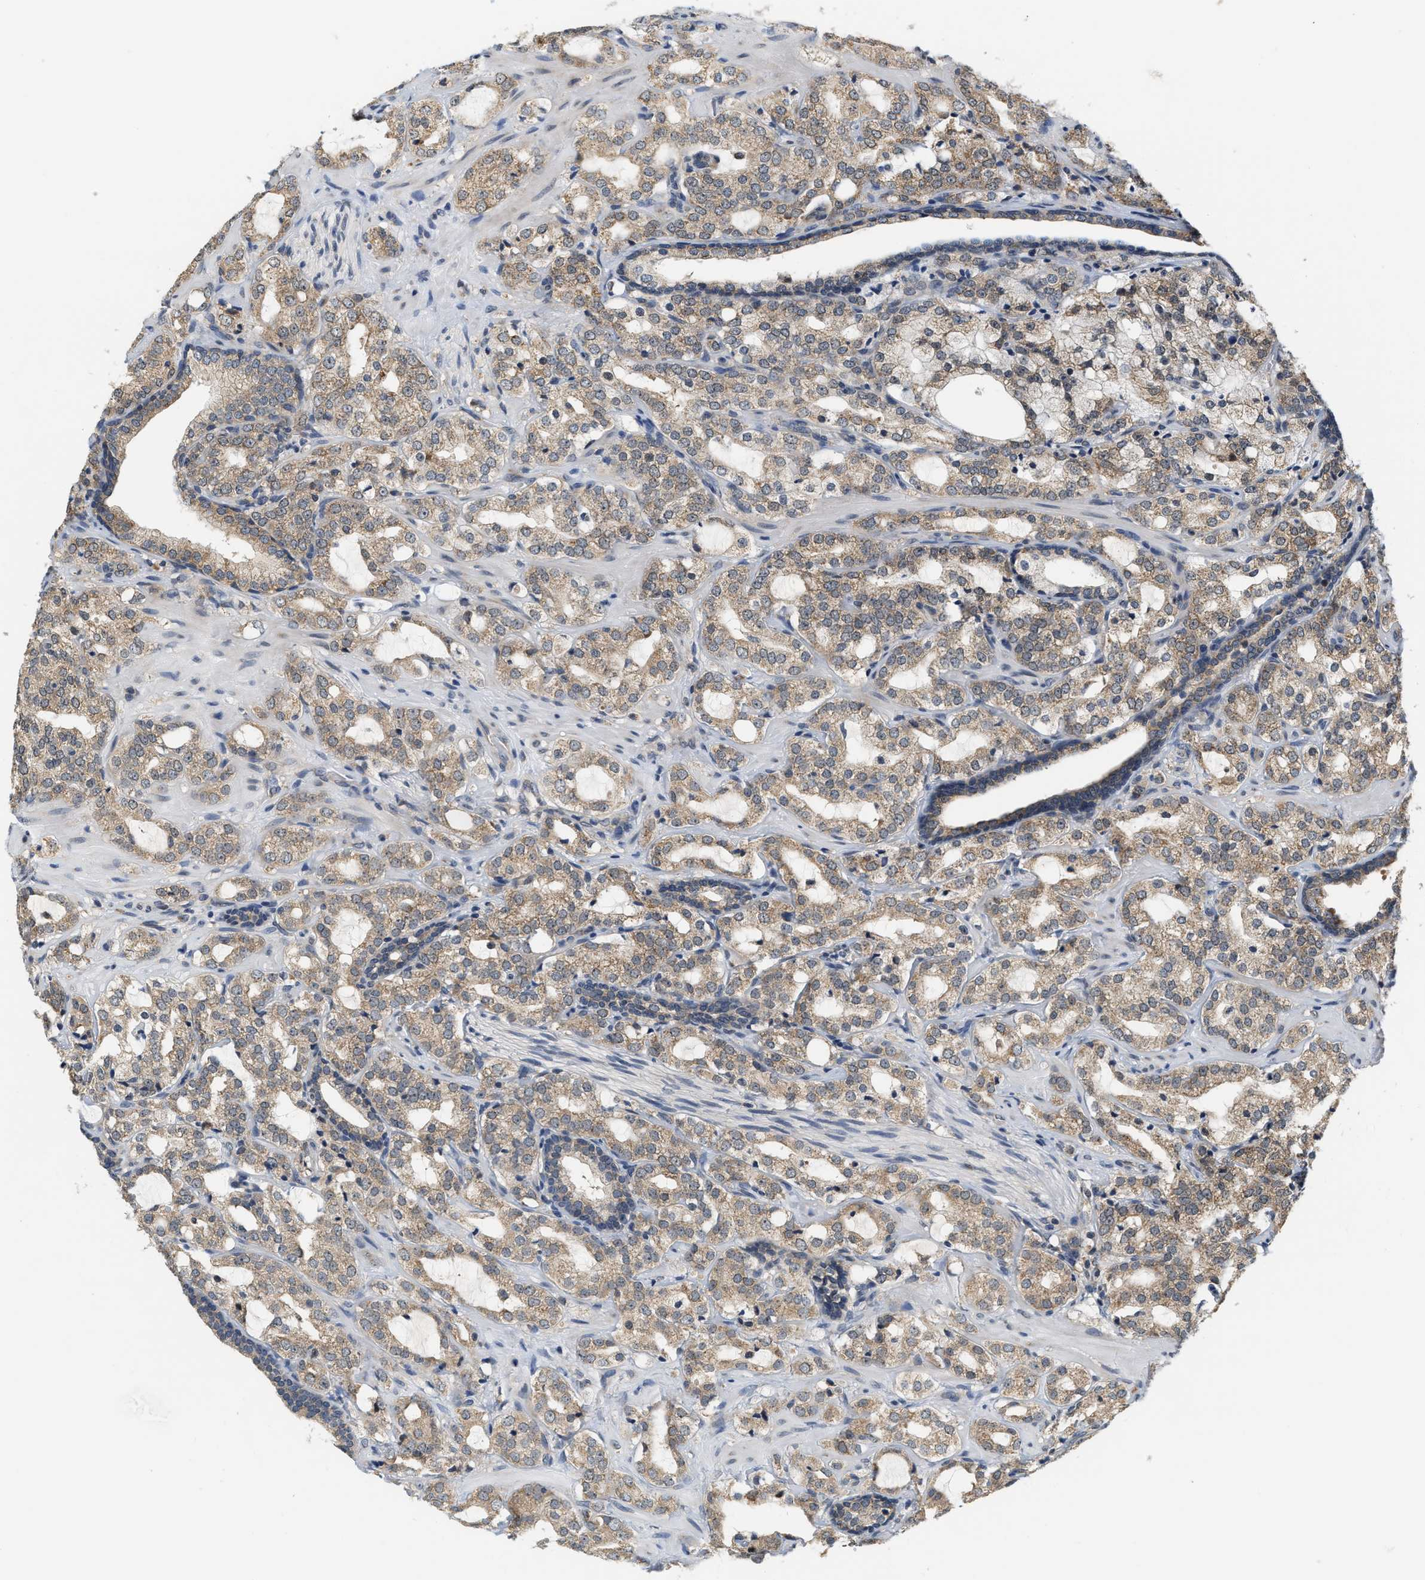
{"staining": {"intensity": "moderate", "quantity": ">75%", "location": "cytoplasmic/membranous"}, "tissue": "prostate cancer", "cell_type": "Tumor cells", "image_type": "cancer", "snomed": [{"axis": "morphology", "description": "Adenocarcinoma, High grade"}, {"axis": "topography", "description": "Prostate"}], "caption": "Moderate cytoplasmic/membranous staining is identified in about >75% of tumor cells in prostate high-grade adenocarcinoma.", "gene": "GIGYF1", "patient": {"sex": "male", "age": 64}}